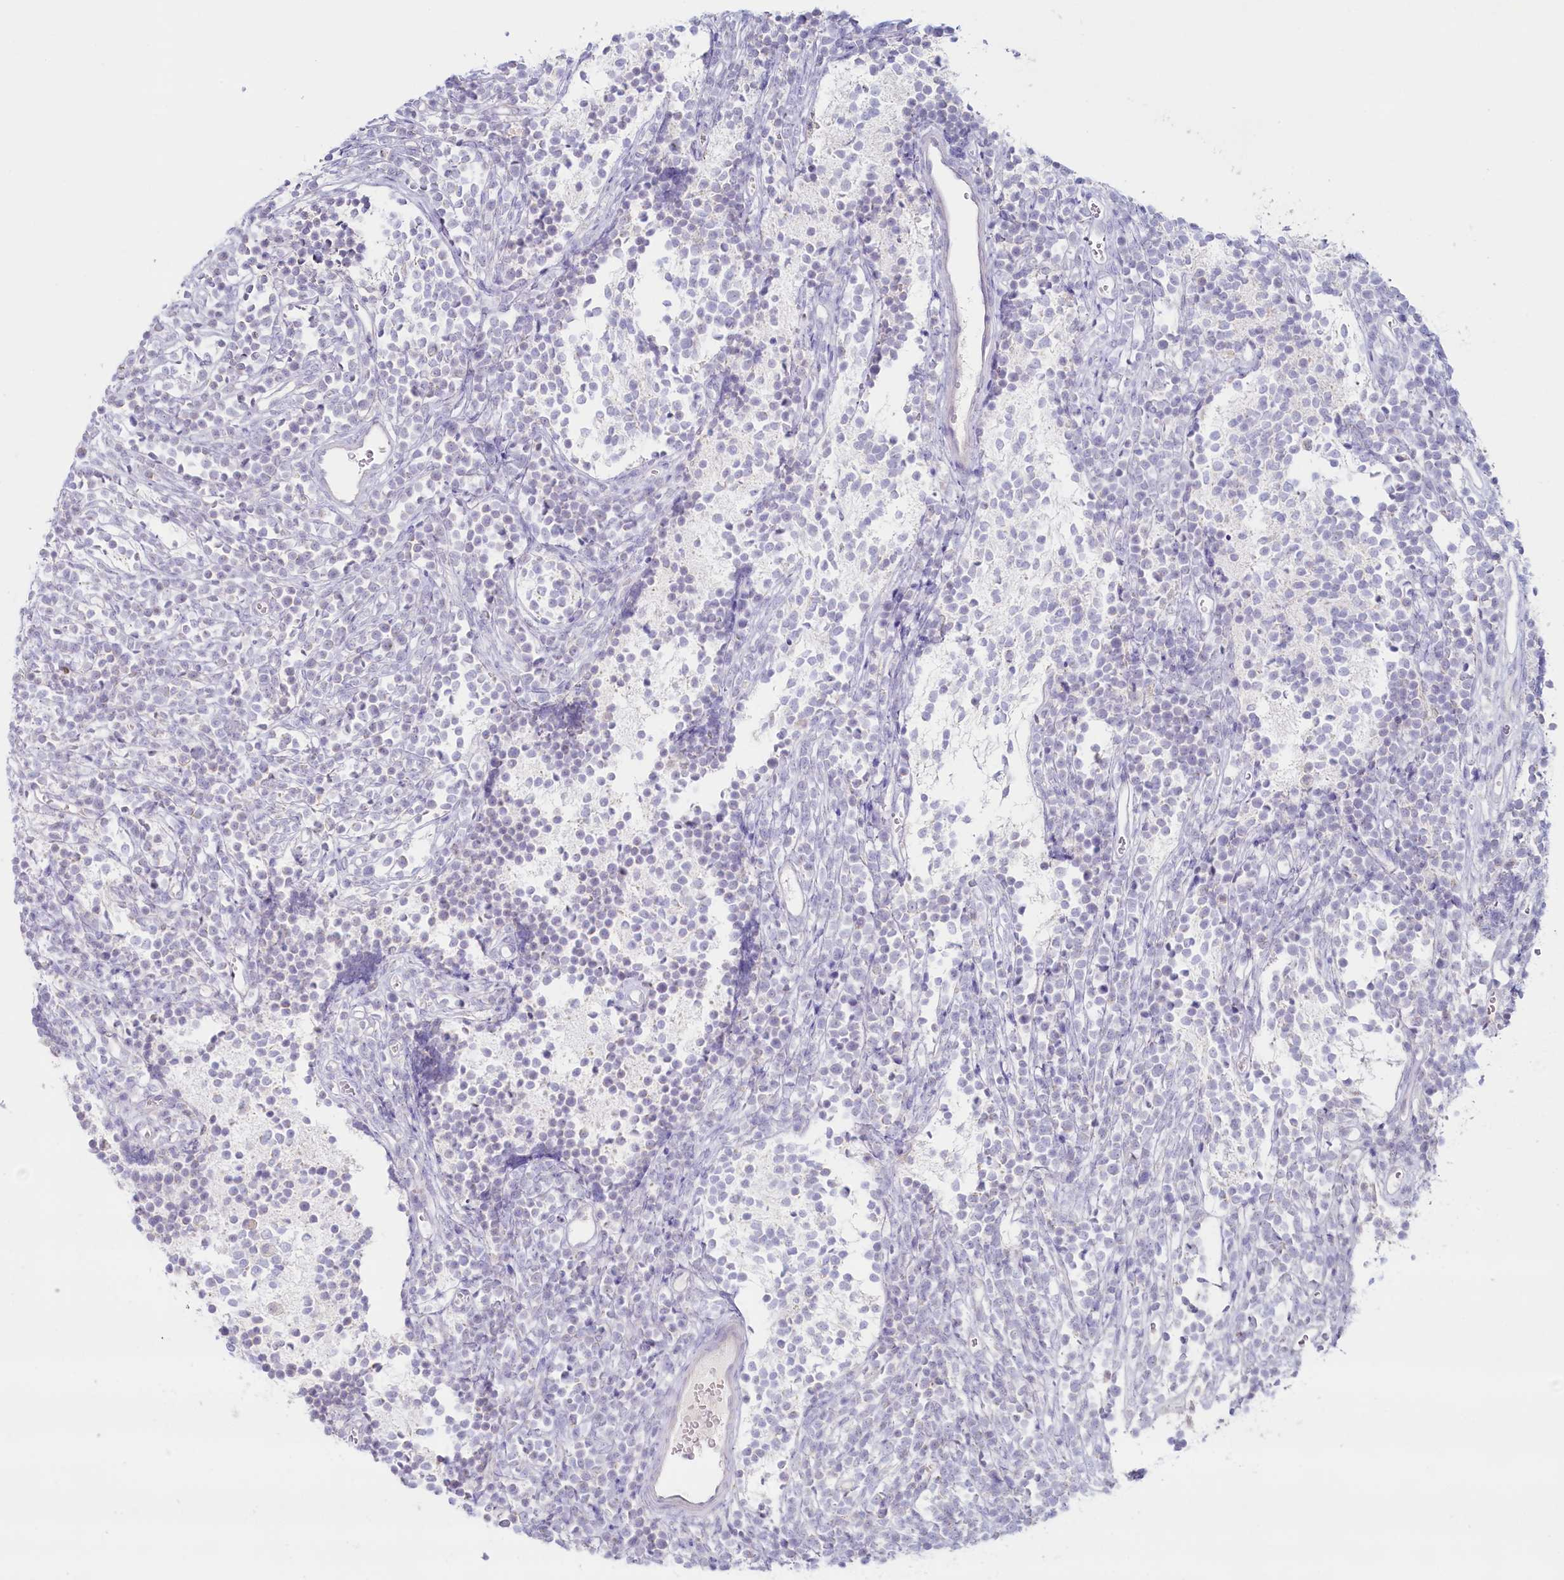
{"staining": {"intensity": "negative", "quantity": "none", "location": "none"}, "tissue": "glioma", "cell_type": "Tumor cells", "image_type": "cancer", "snomed": [{"axis": "morphology", "description": "Glioma, malignant, Low grade"}, {"axis": "topography", "description": "Brain"}], "caption": "IHC of malignant glioma (low-grade) reveals no positivity in tumor cells. (DAB (3,3'-diaminobenzidine) immunohistochemistry (IHC) with hematoxylin counter stain).", "gene": "PSAPL1", "patient": {"sex": "female", "age": 1}}